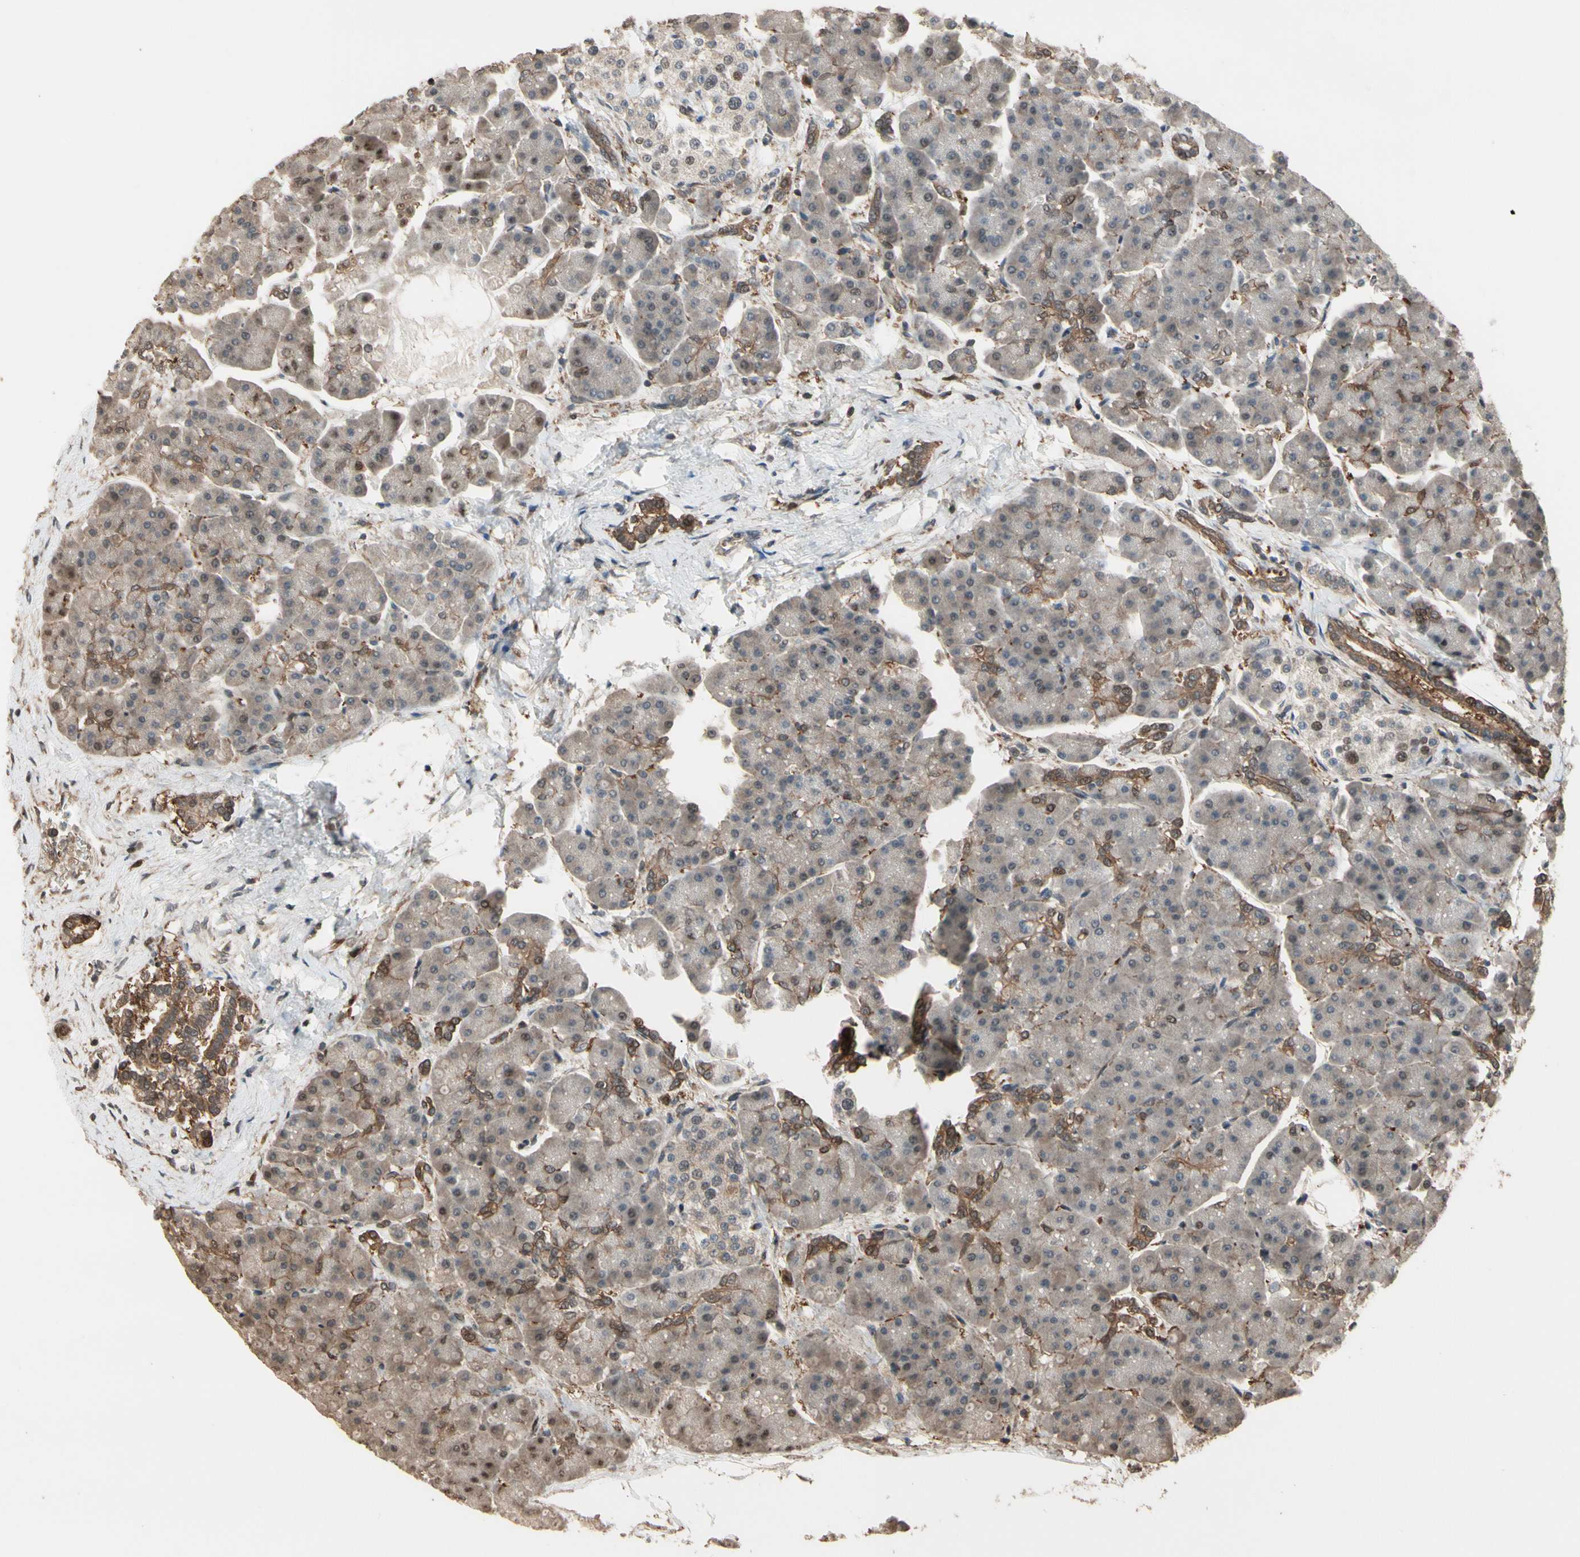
{"staining": {"intensity": "weak", "quantity": ">75%", "location": "cytoplasmic/membranous"}, "tissue": "pancreas", "cell_type": "Exocrine glandular cells", "image_type": "normal", "snomed": [{"axis": "morphology", "description": "Normal tissue, NOS"}, {"axis": "topography", "description": "Pancreas"}], "caption": "Unremarkable pancreas demonstrates weak cytoplasmic/membranous expression in approximately >75% of exocrine glandular cells.", "gene": "CSF1R", "patient": {"sex": "female", "age": 70}}